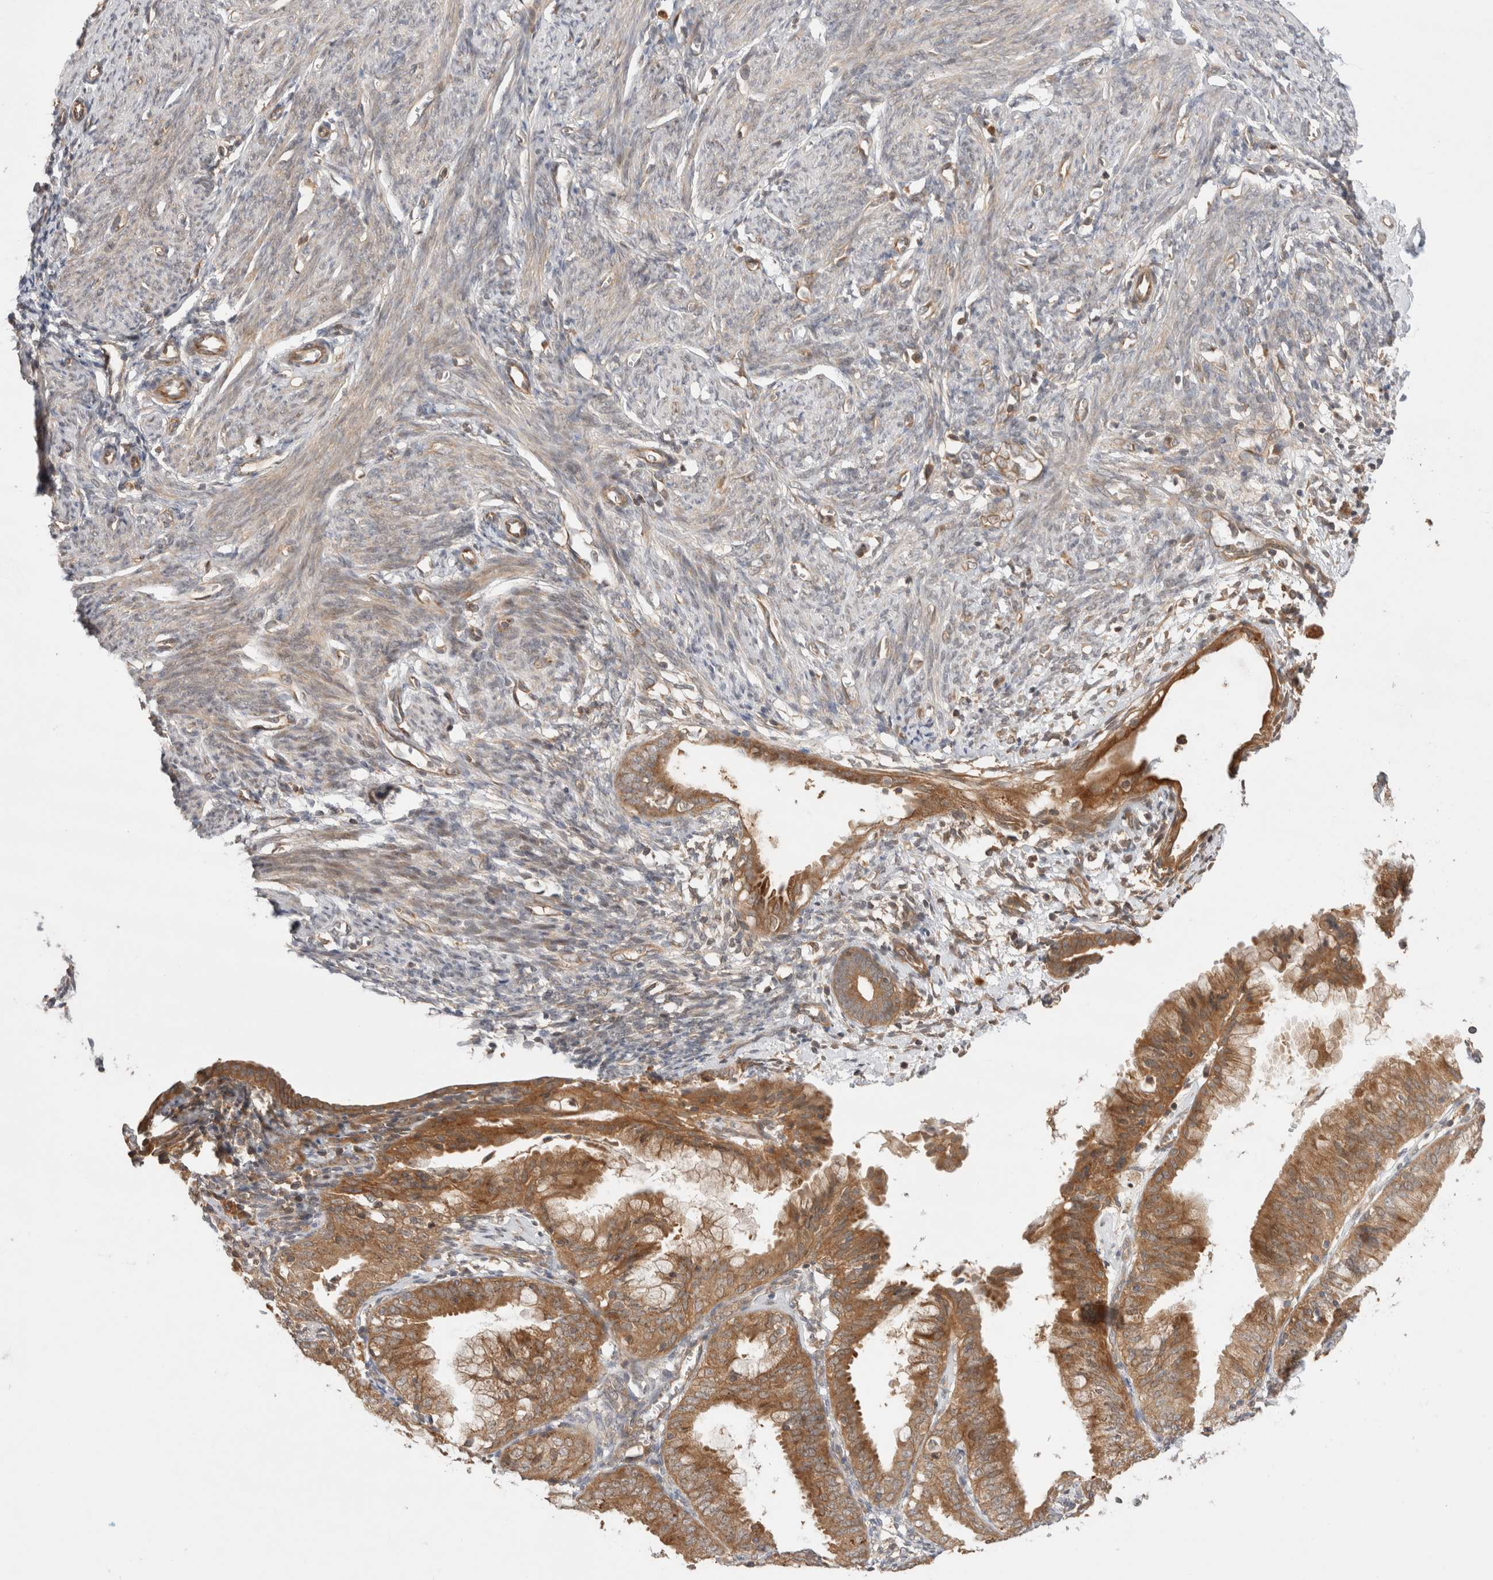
{"staining": {"intensity": "weak", "quantity": ">75%", "location": "cytoplasmic/membranous"}, "tissue": "endometrium", "cell_type": "Cells in endometrial stroma", "image_type": "normal", "snomed": [{"axis": "morphology", "description": "Normal tissue, NOS"}, {"axis": "morphology", "description": "Adenocarcinoma, NOS"}, {"axis": "topography", "description": "Endometrium"}], "caption": "Protein positivity by IHC shows weak cytoplasmic/membranous staining in approximately >75% of cells in endometrial stroma in normal endometrium.", "gene": "VPS28", "patient": {"sex": "female", "age": 57}}